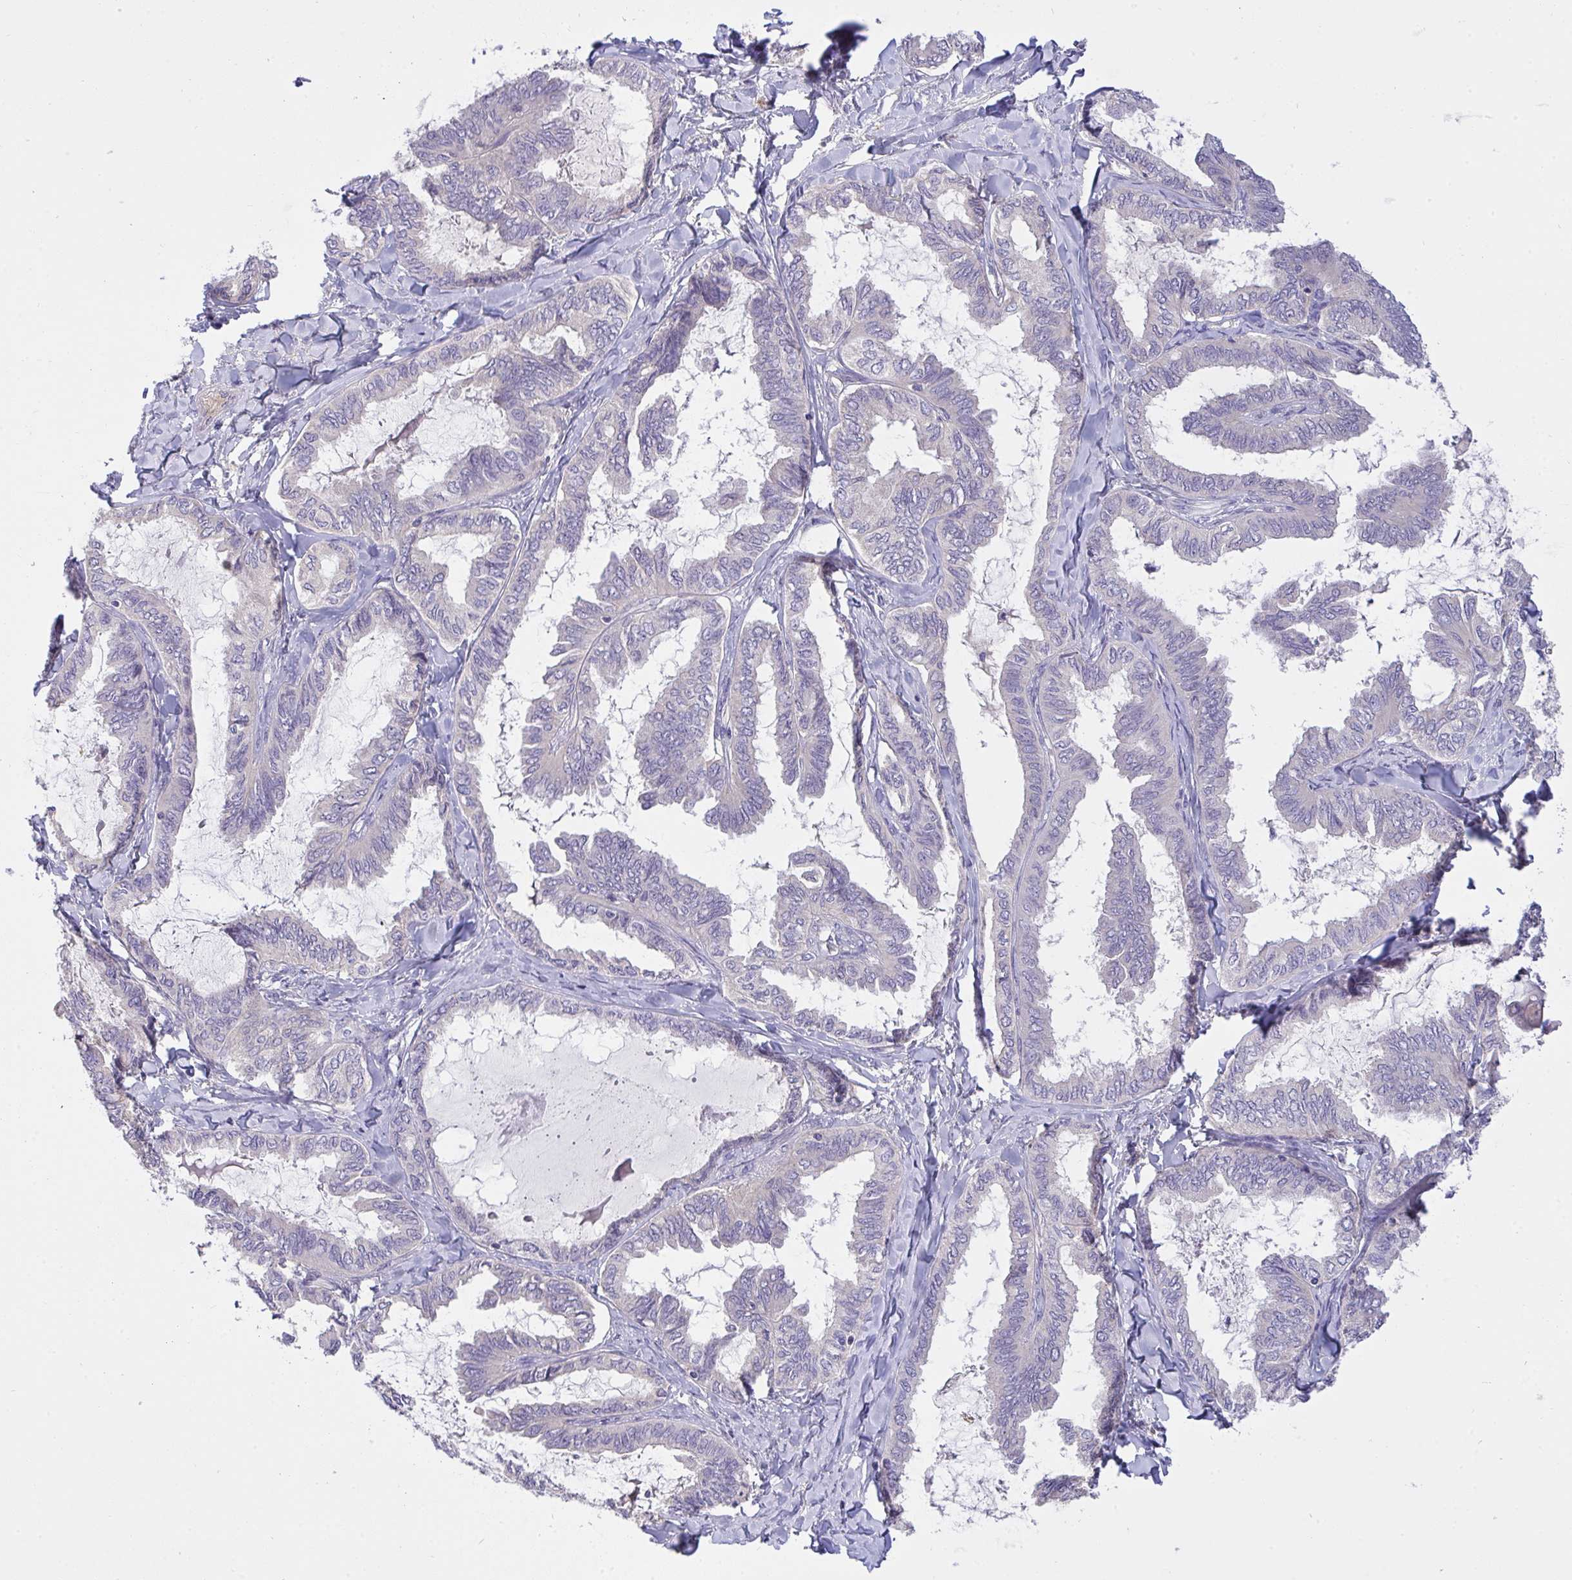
{"staining": {"intensity": "negative", "quantity": "none", "location": "none"}, "tissue": "ovarian cancer", "cell_type": "Tumor cells", "image_type": "cancer", "snomed": [{"axis": "morphology", "description": "Carcinoma, endometroid"}, {"axis": "topography", "description": "Ovary"}], "caption": "Immunohistochemical staining of human endometroid carcinoma (ovarian) exhibits no significant expression in tumor cells. The staining is performed using DAB brown chromogen with nuclei counter-stained in using hematoxylin.", "gene": "ZNF581", "patient": {"sex": "female", "age": 70}}